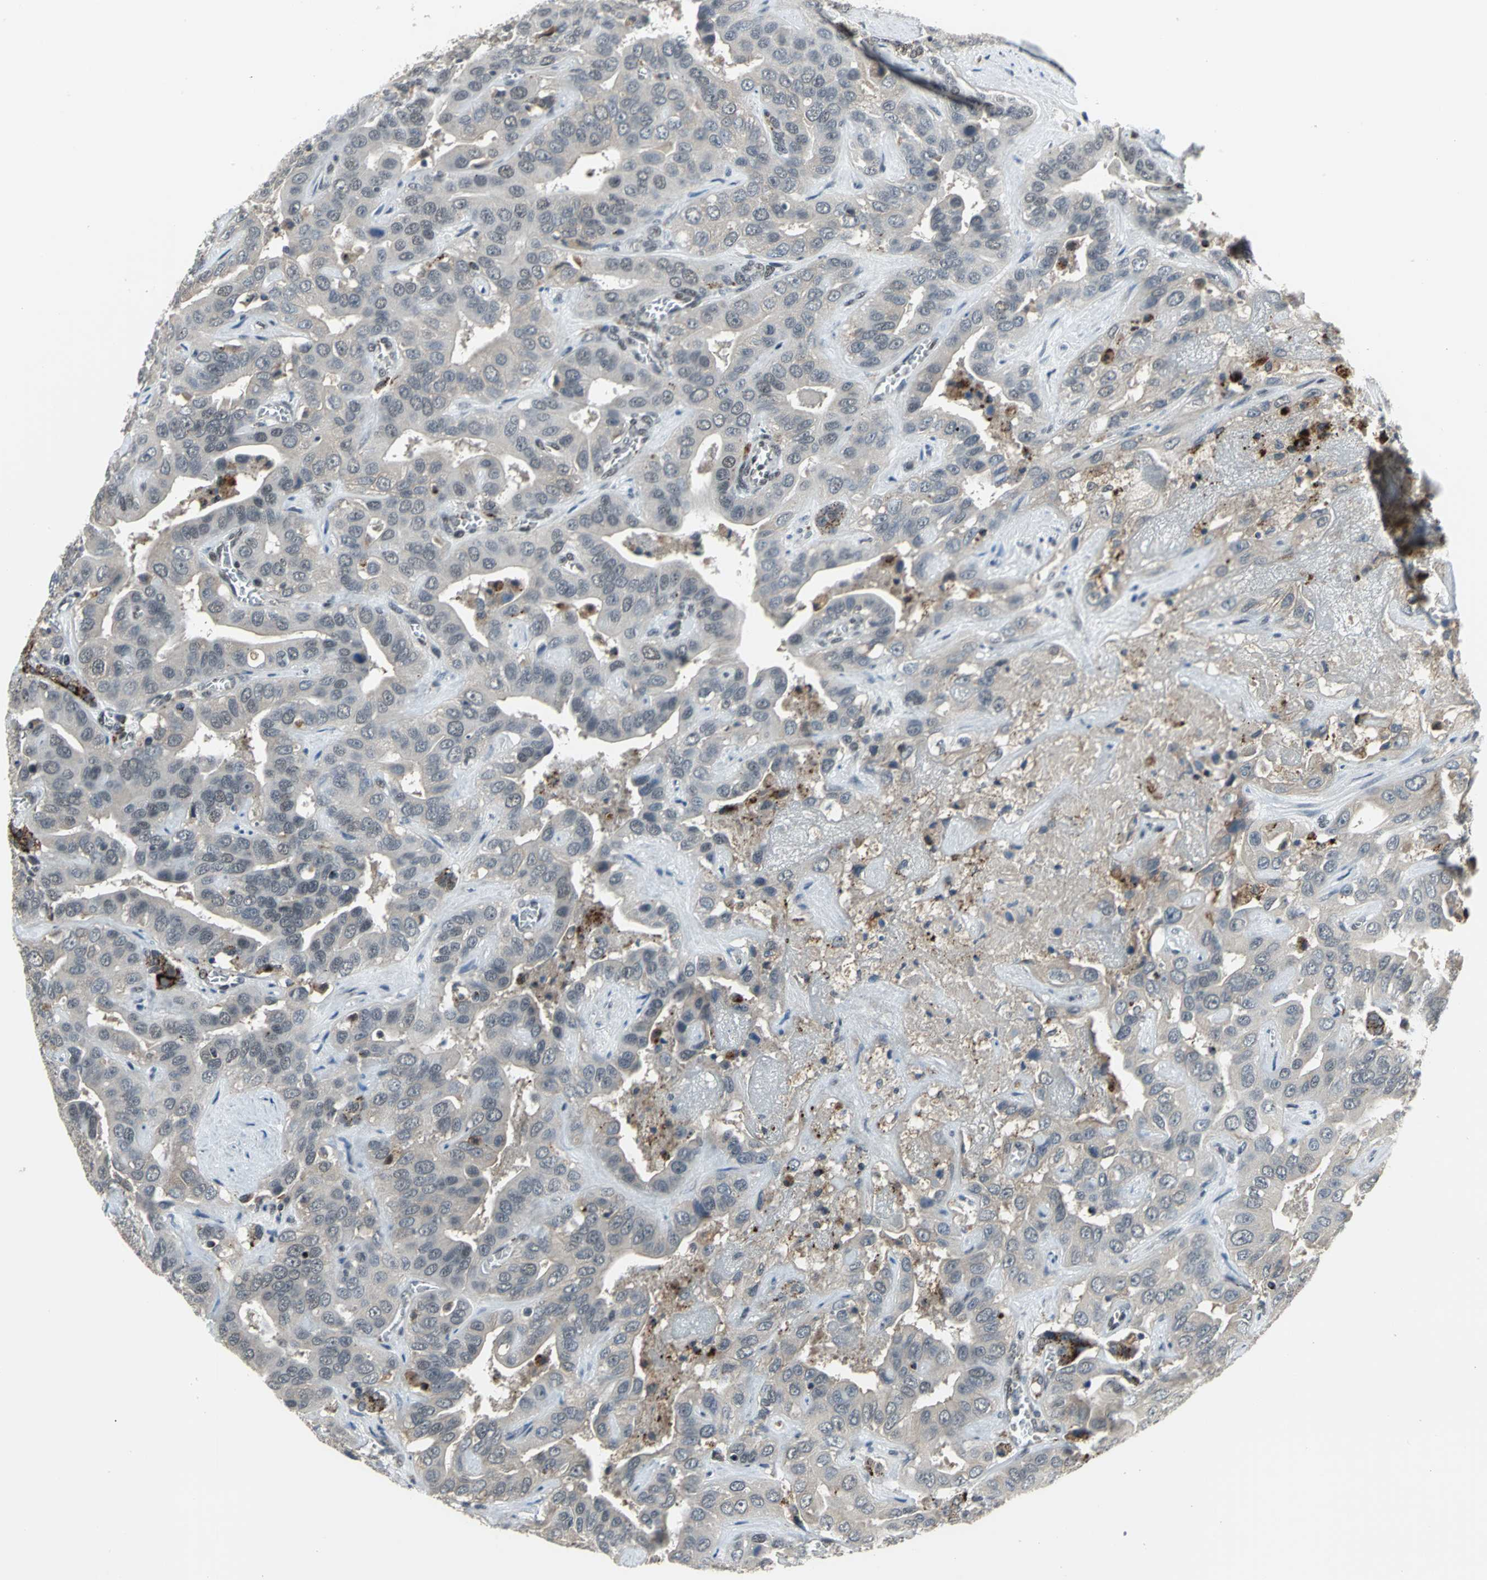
{"staining": {"intensity": "strong", "quantity": "<25%", "location": "cytoplasmic/membranous"}, "tissue": "liver cancer", "cell_type": "Tumor cells", "image_type": "cancer", "snomed": [{"axis": "morphology", "description": "Cholangiocarcinoma"}, {"axis": "topography", "description": "Liver"}], "caption": "Brown immunohistochemical staining in liver cancer (cholangiocarcinoma) exhibits strong cytoplasmic/membranous expression in approximately <25% of tumor cells.", "gene": "ELF2", "patient": {"sex": "female", "age": 52}}